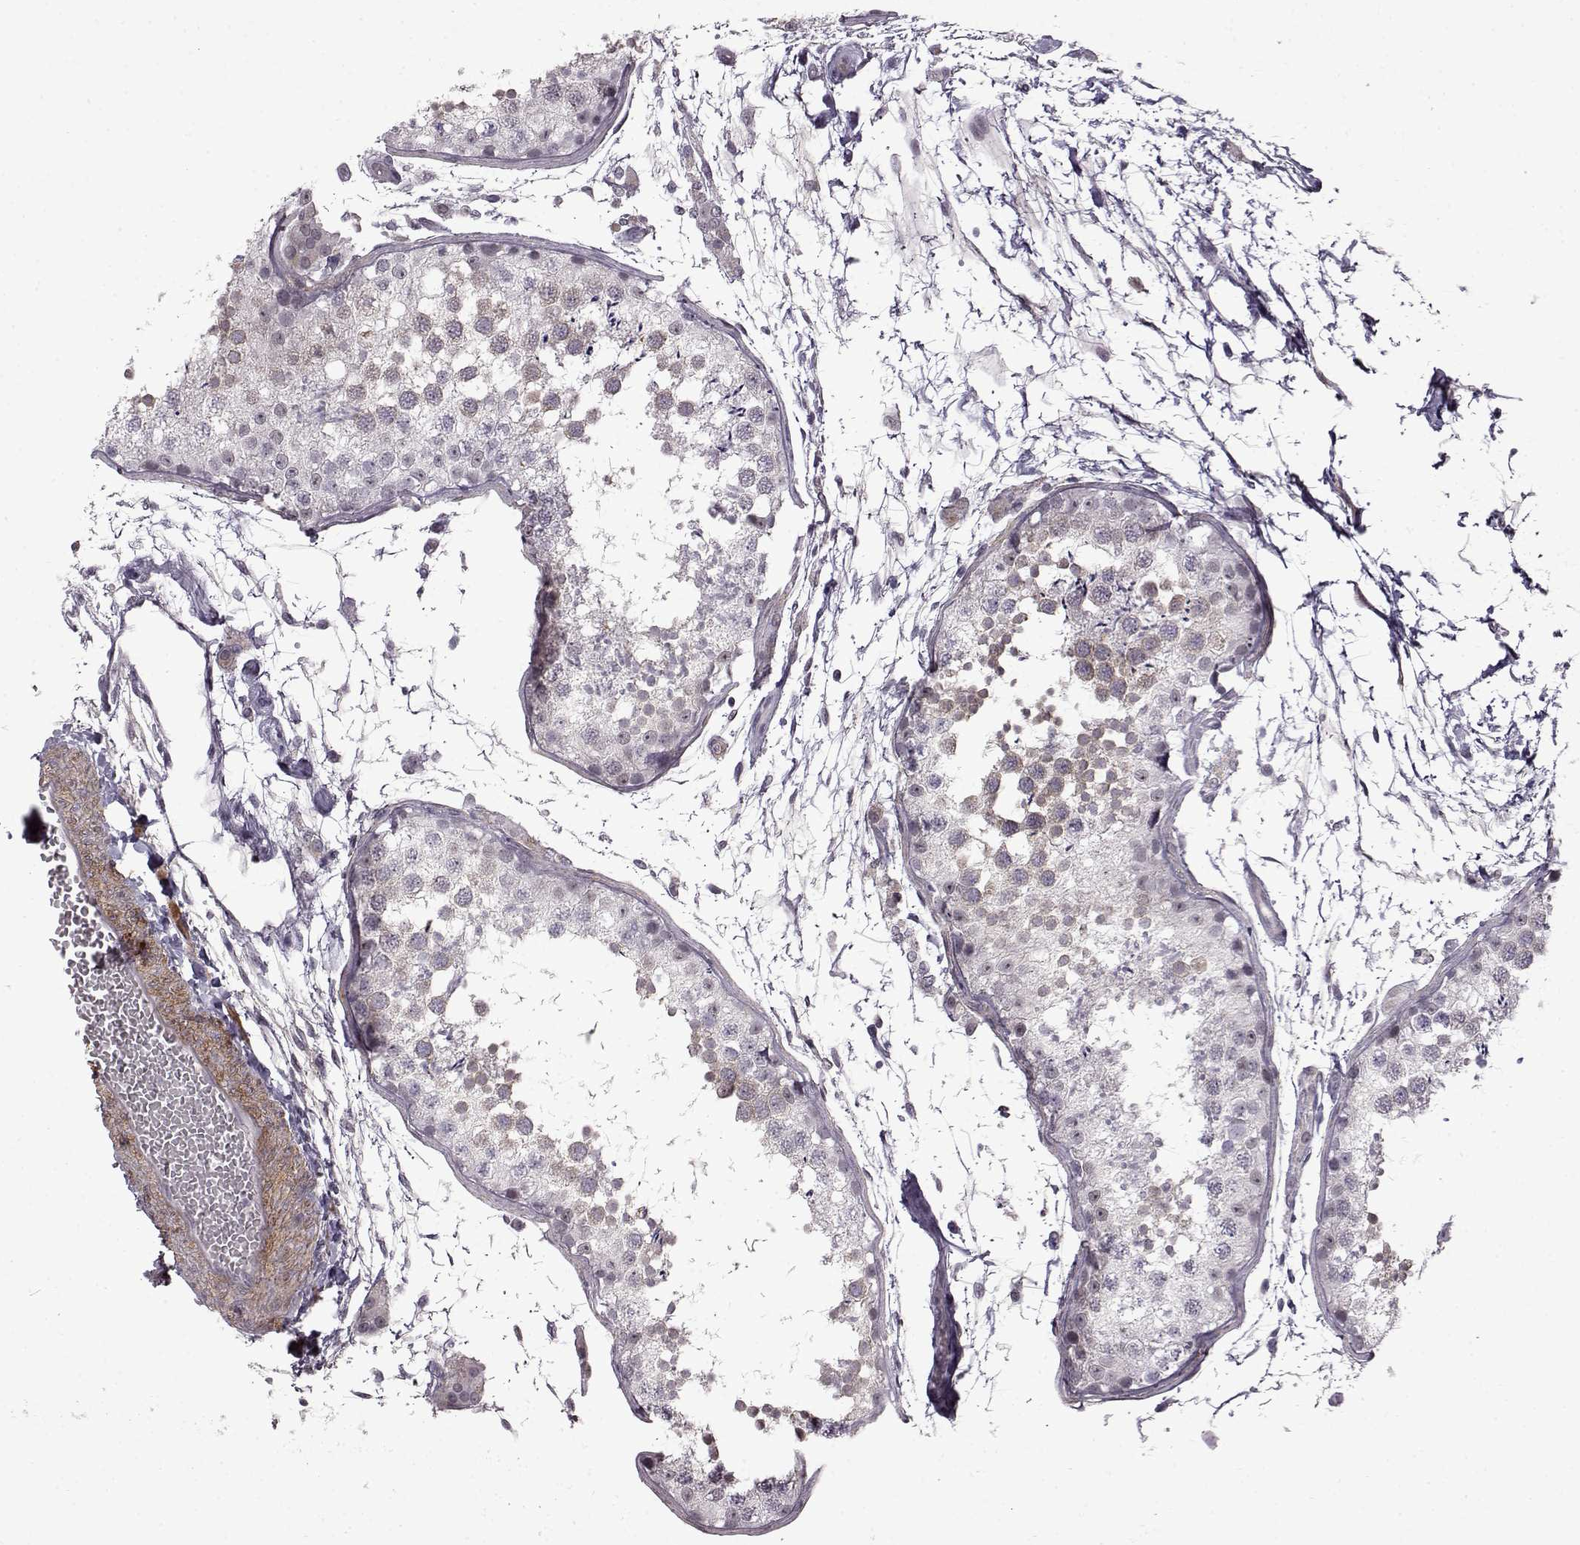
{"staining": {"intensity": "weak", "quantity": "<25%", "location": "cytoplasmic/membranous"}, "tissue": "testis", "cell_type": "Cells in seminiferous ducts", "image_type": "normal", "snomed": [{"axis": "morphology", "description": "Normal tissue, NOS"}, {"axis": "topography", "description": "Testis"}], "caption": "Cells in seminiferous ducts show no significant expression in normal testis.", "gene": "SYNPO2", "patient": {"sex": "male", "age": 29}}